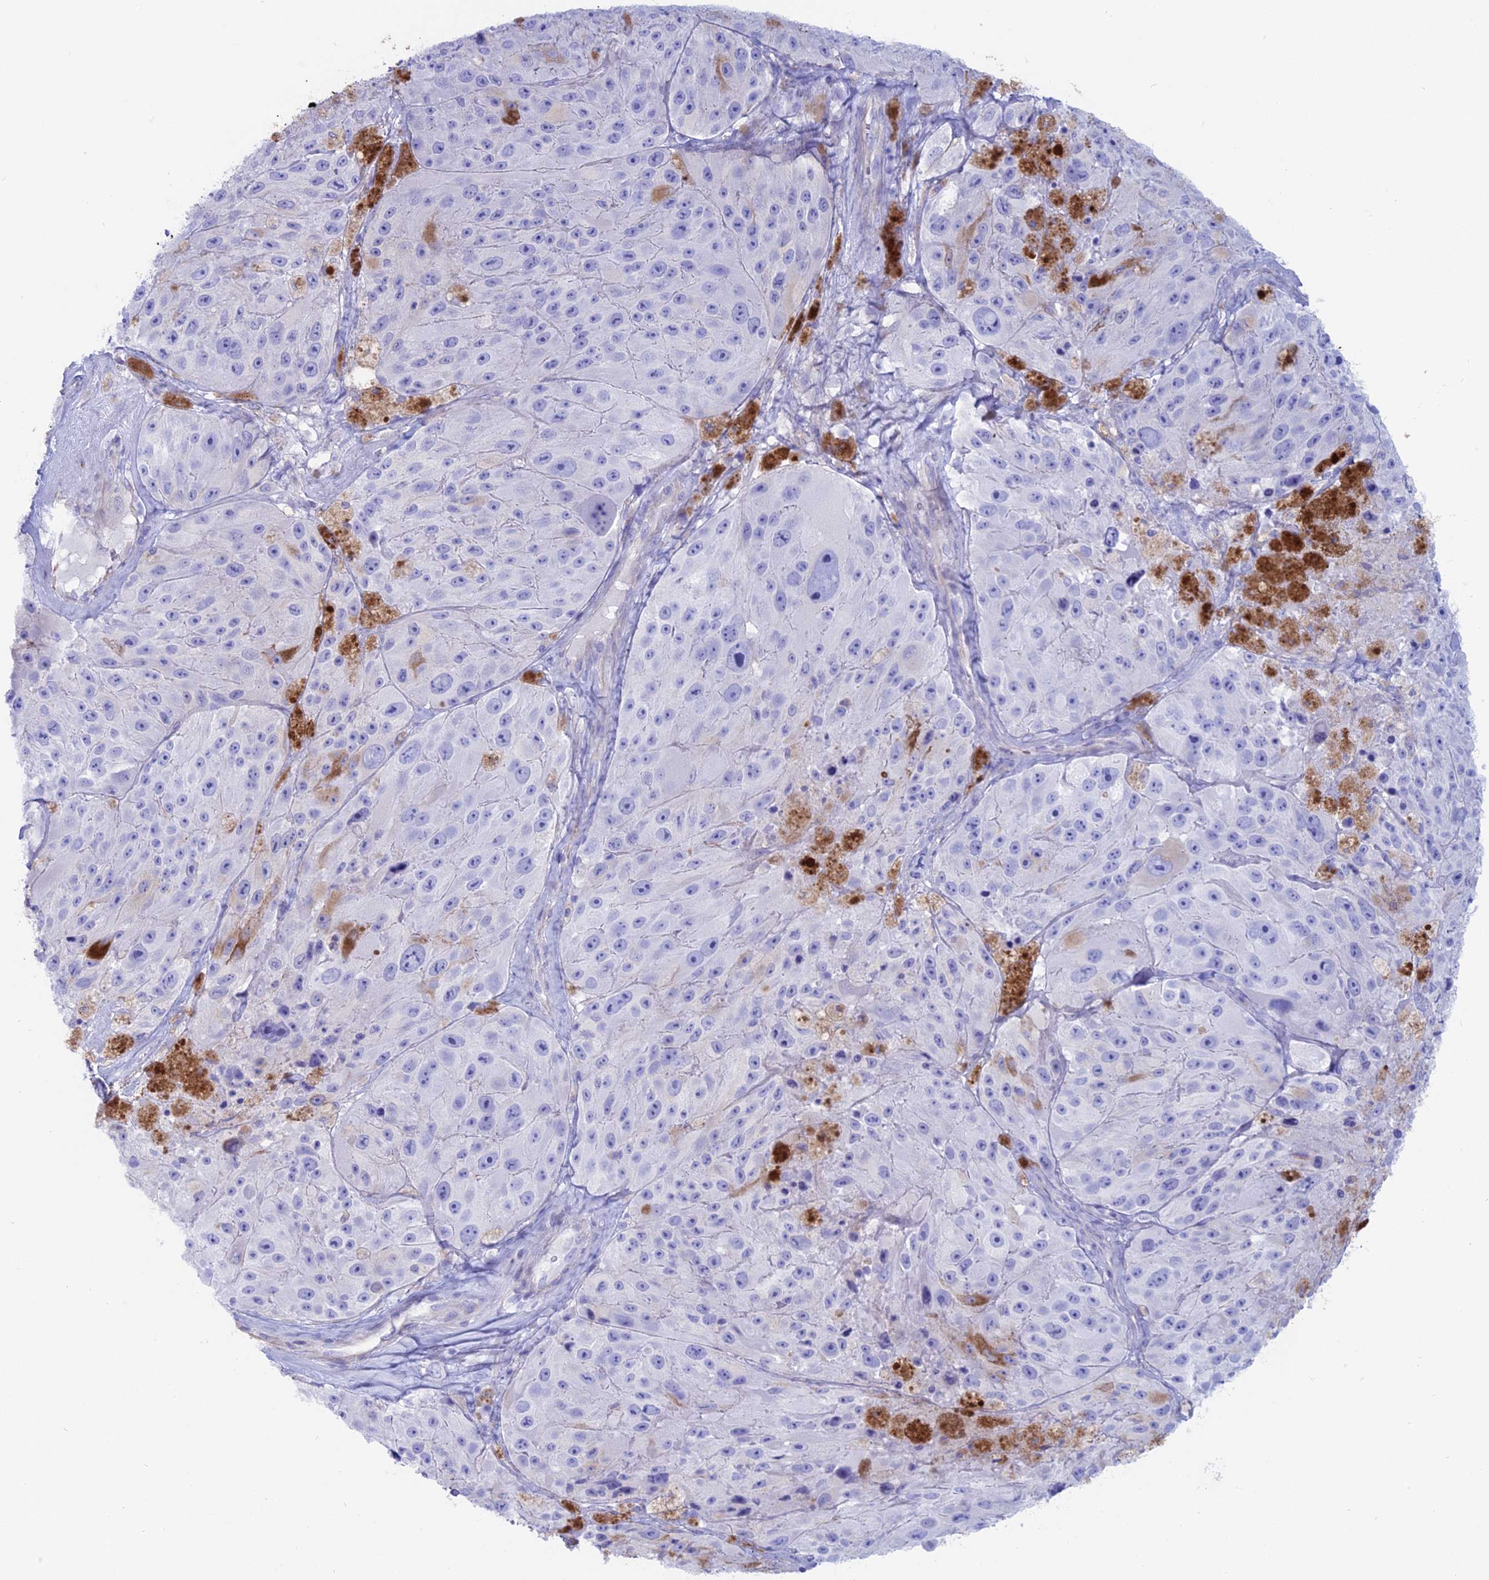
{"staining": {"intensity": "negative", "quantity": "none", "location": "none"}, "tissue": "melanoma", "cell_type": "Tumor cells", "image_type": "cancer", "snomed": [{"axis": "morphology", "description": "Malignant melanoma, Metastatic site"}, {"axis": "topography", "description": "Lymph node"}], "caption": "Immunohistochemistry of human malignant melanoma (metastatic site) reveals no staining in tumor cells.", "gene": "OR2AE1", "patient": {"sex": "male", "age": 62}}